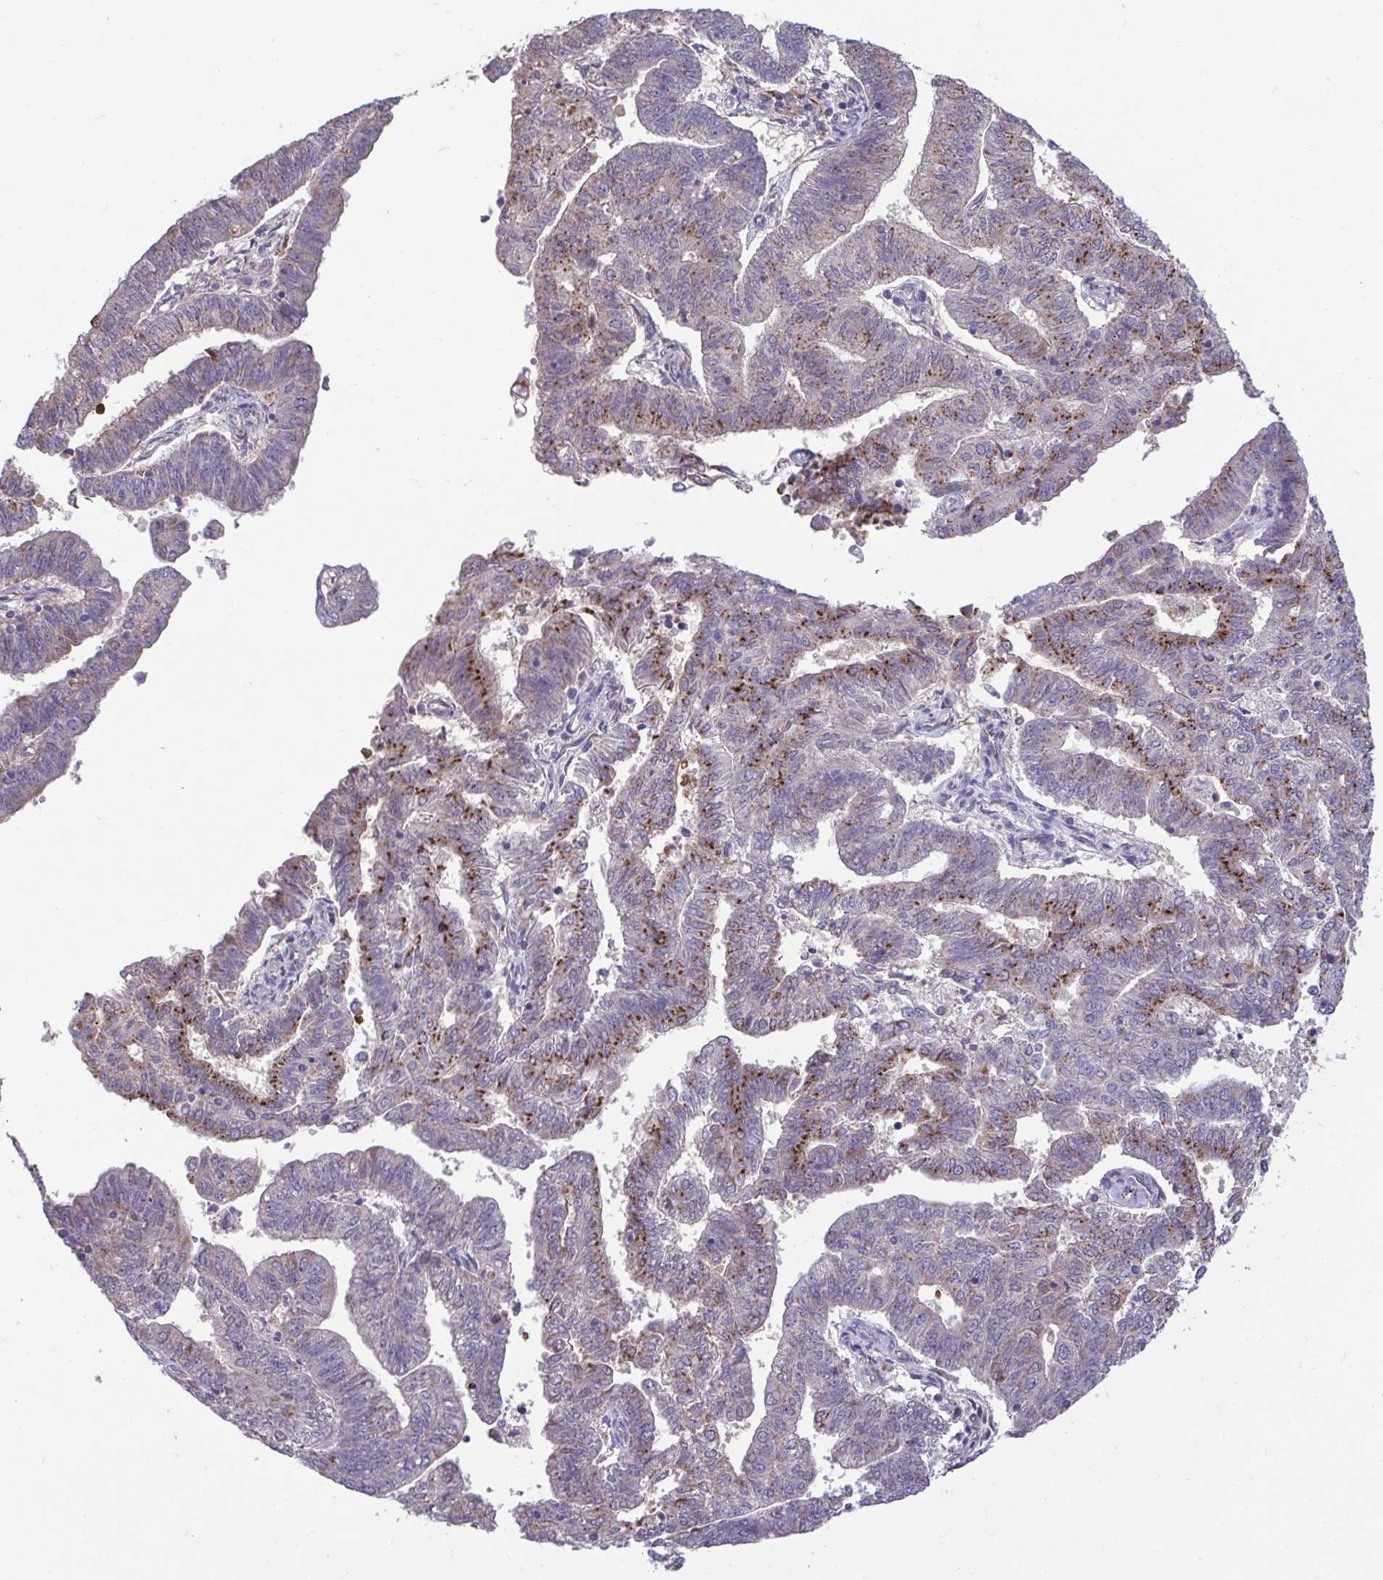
{"staining": {"intensity": "moderate", "quantity": "25%-75%", "location": "cytoplasmic/membranous"}, "tissue": "endometrial cancer", "cell_type": "Tumor cells", "image_type": "cancer", "snomed": [{"axis": "morphology", "description": "Adenocarcinoma, NOS"}, {"axis": "topography", "description": "Endometrium"}], "caption": "Endometrial cancer (adenocarcinoma) was stained to show a protein in brown. There is medium levels of moderate cytoplasmic/membranous staining in approximately 25%-75% of tumor cells.", "gene": "SARS2", "patient": {"sex": "female", "age": 82}}